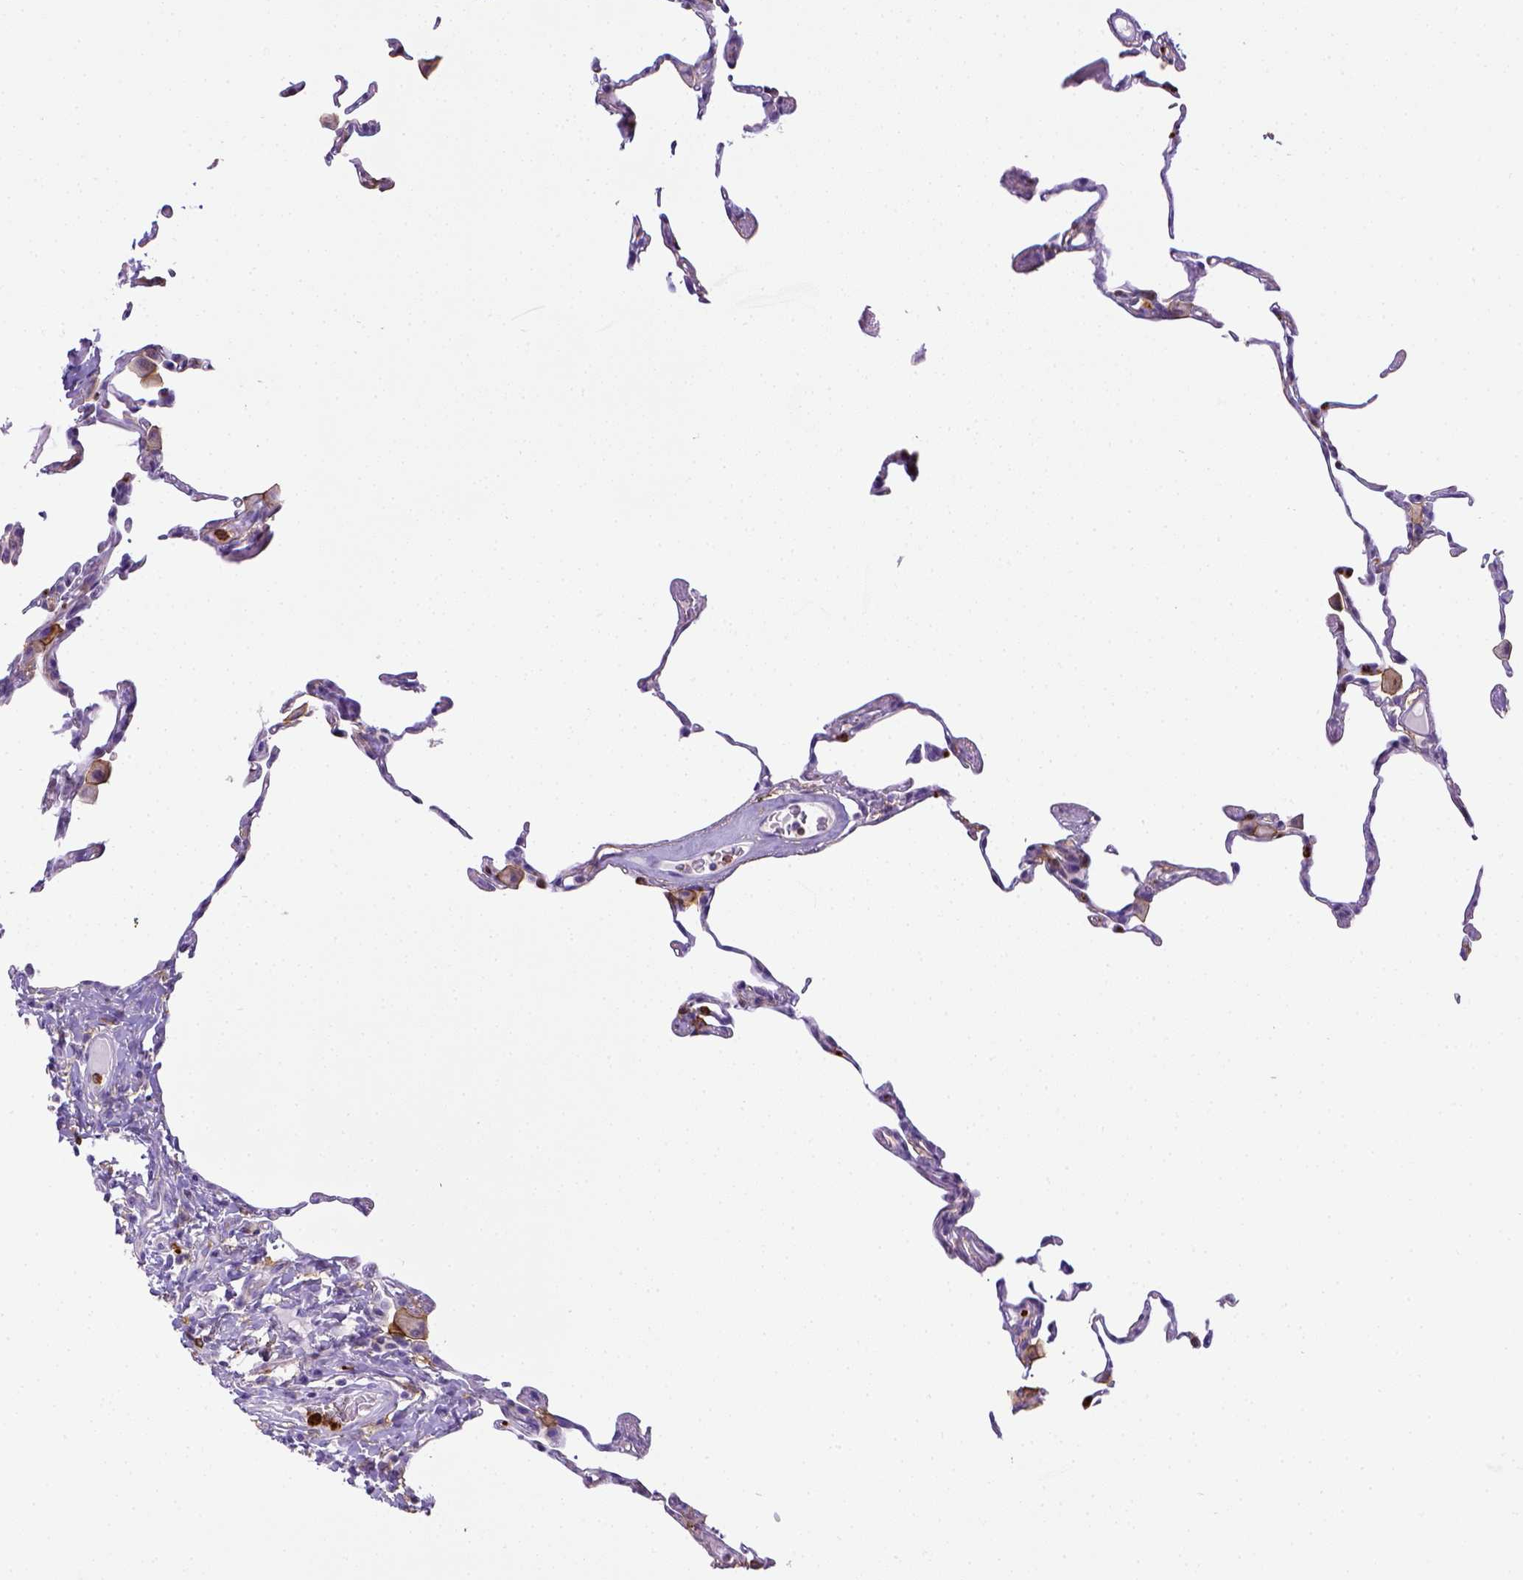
{"staining": {"intensity": "negative", "quantity": "none", "location": "none"}, "tissue": "lung", "cell_type": "Alveolar cells", "image_type": "normal", "snomed": [{"axis": "morphology", "description": "Normal tissue, NOS"}, {"axis": "topography", "description": "Lung"}], "caption": "DAB immunohistochemical staining of benign human lung demonstrates no significant staining in alveolar cells.", "gene": "ITGAM", "patient": {"sex": "female", "age": 57}}